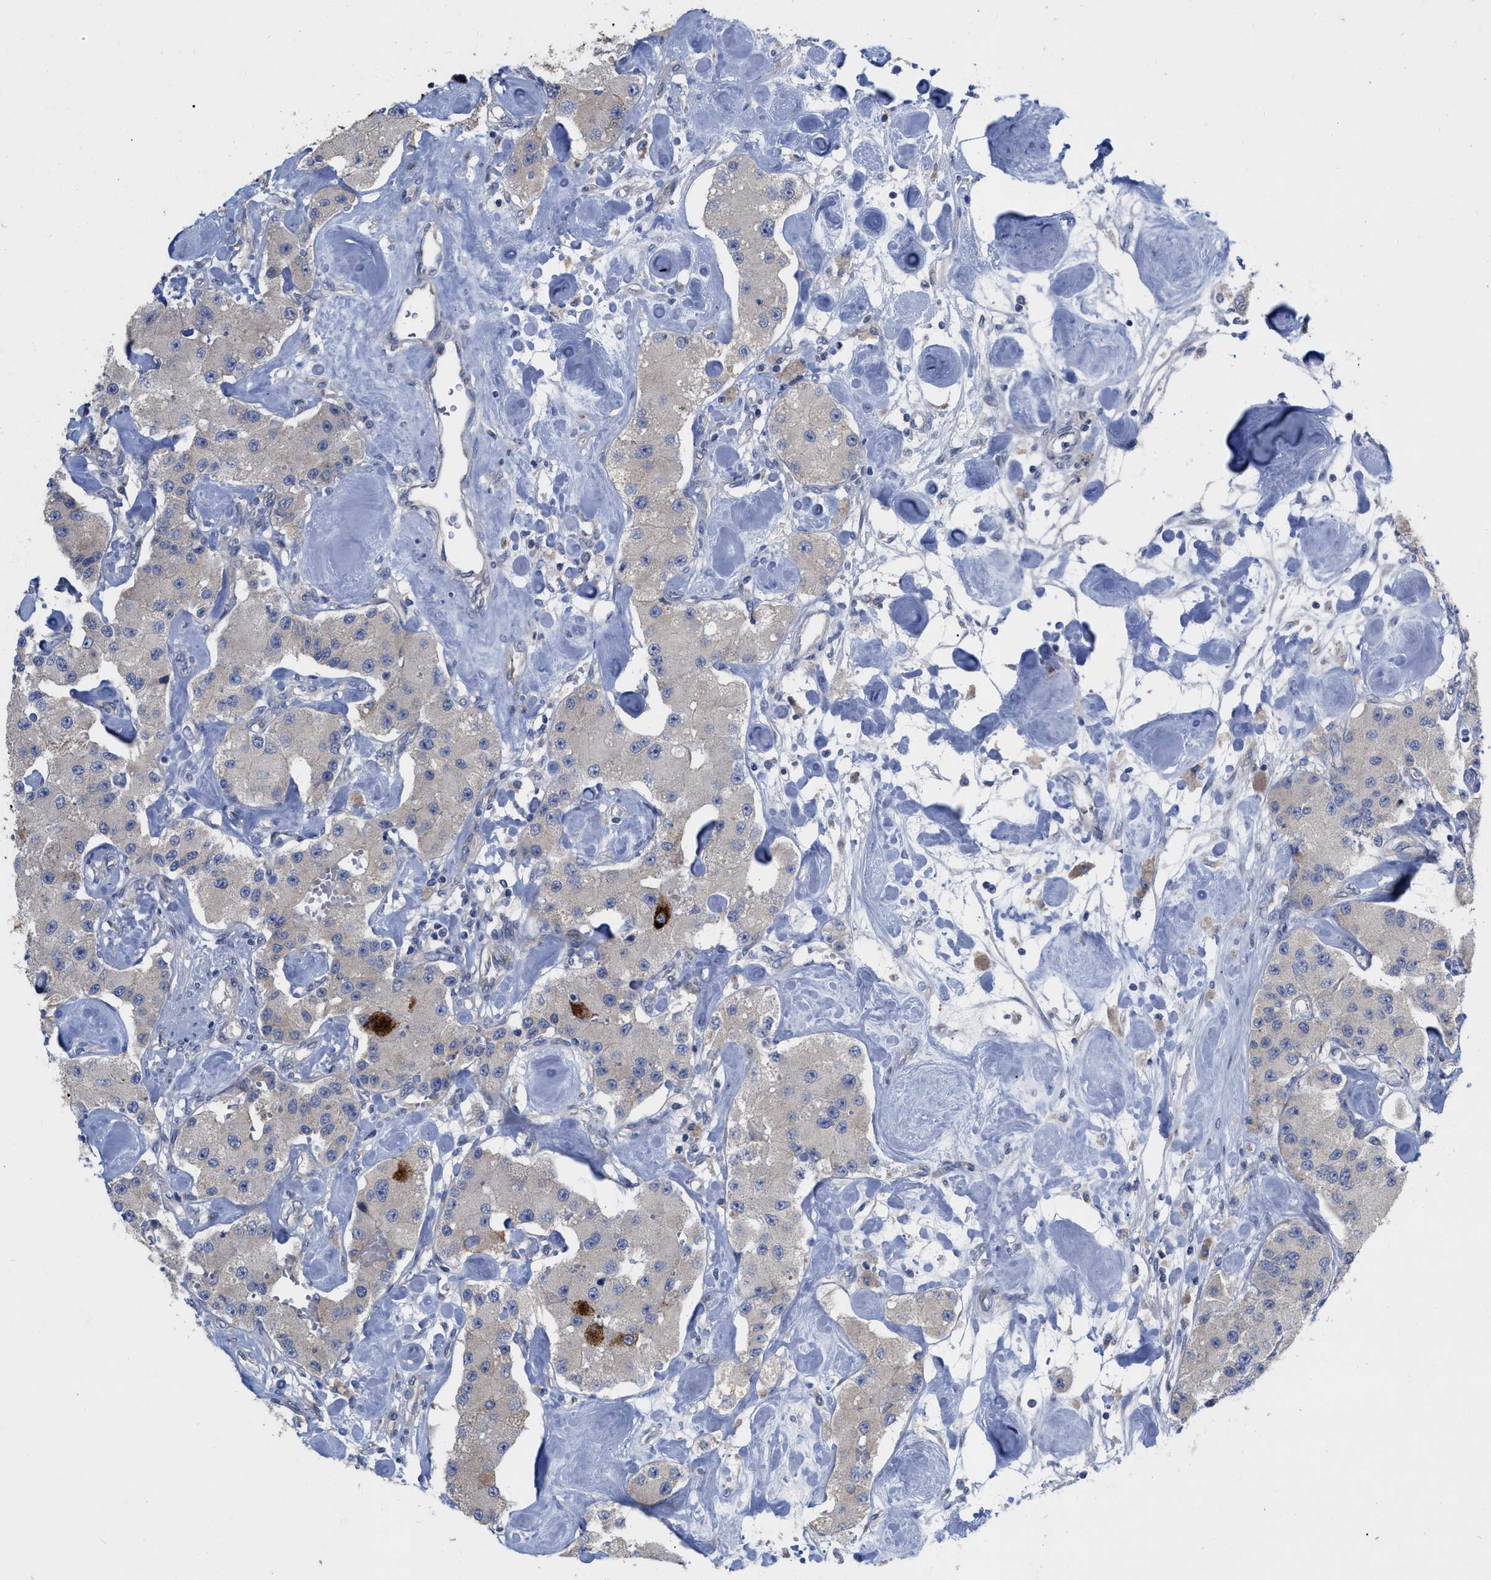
{"staining": {"intensity": "strong", "quantity": "<25%", "location": "cytoplasmic/membranous"}, "tissue": "carcinoid", "cell_type": "Tumor cells", "image_type": "cancer", "snomed": [{"axis": "morphology", "description": "Carcinoid, malignant, NOS"}, {"axis": "topography", "description": "Pancreas"}], "caption": "Carcinoid tissue demonstrates strong cytoplasmic/membranous staining in approximately <25% of tumor cells, visualized by immunohistochemistry. Immunohistochemistry (ihc) stains the protein of interest in brown and the nuclei are stained blue.", "gene": "VIP", "patient": {"sex": "male", "age": 41}}